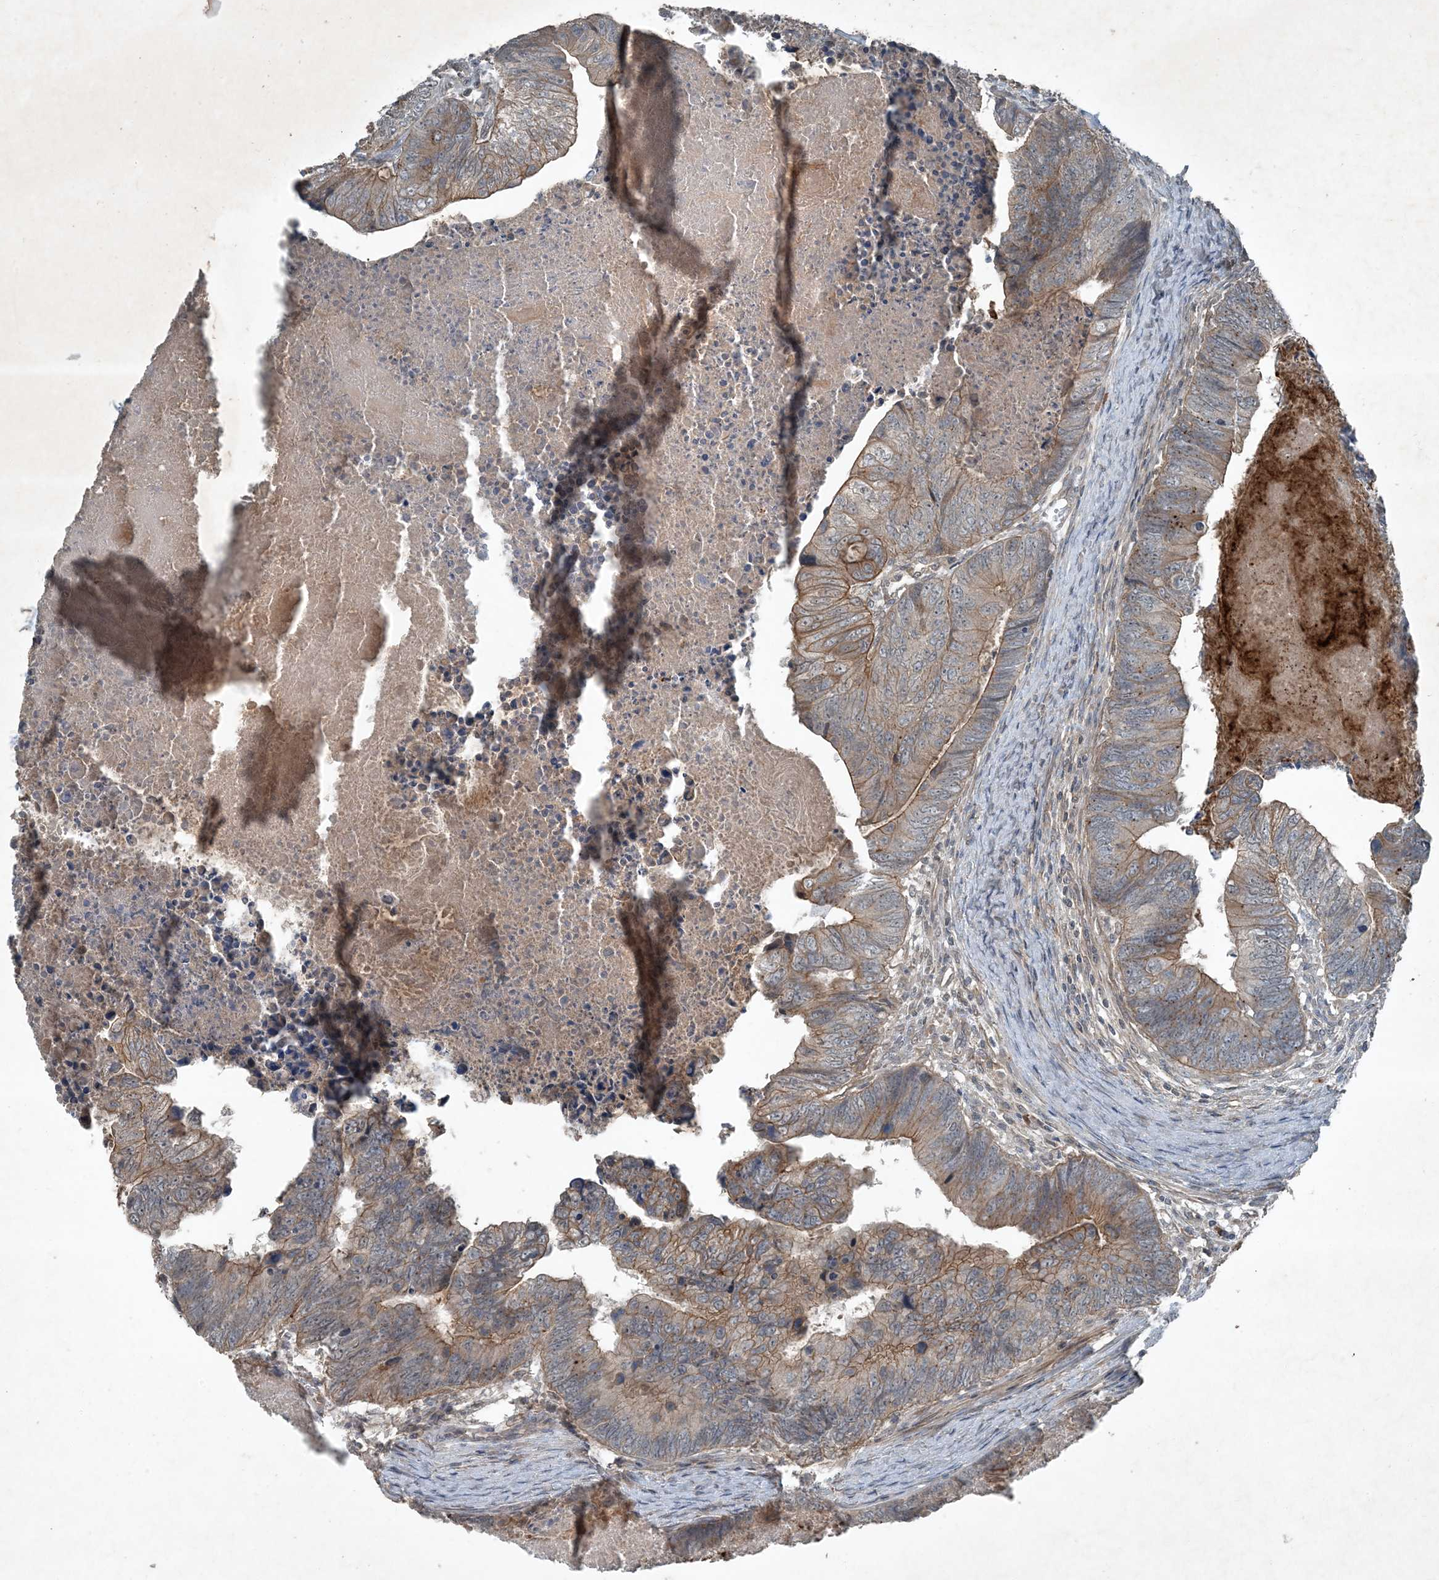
{"staining": {"intensity": "weak", "quantity": "25%-75%", "location": "cytoplasmic/membranous"}, "tissue": "colorectal cancer", "cell_type": "Tumor cells", "image_type": "cancer", "snomed": [{"axis": "morphology", "description": "Adenocarcinoma, NOS"}, {"axis": "topography", "description": "Colon"}], "caption": "IHC staining of colorectal cancer (adenocarcinoma), which exhibits low levels of weak cytoplasmic/membranous expression in about 25%-75% of tumor cells indicating weak cytoplasmic/membranous protein positivity. The staining was performed using DAB (3,3'-diaminobenzidine) (brown) for protein detection and nuclei were counterstained in hematoxylin (blue).", "gene": "MDN1", "patient": {"sex": "female", "age": 67}}